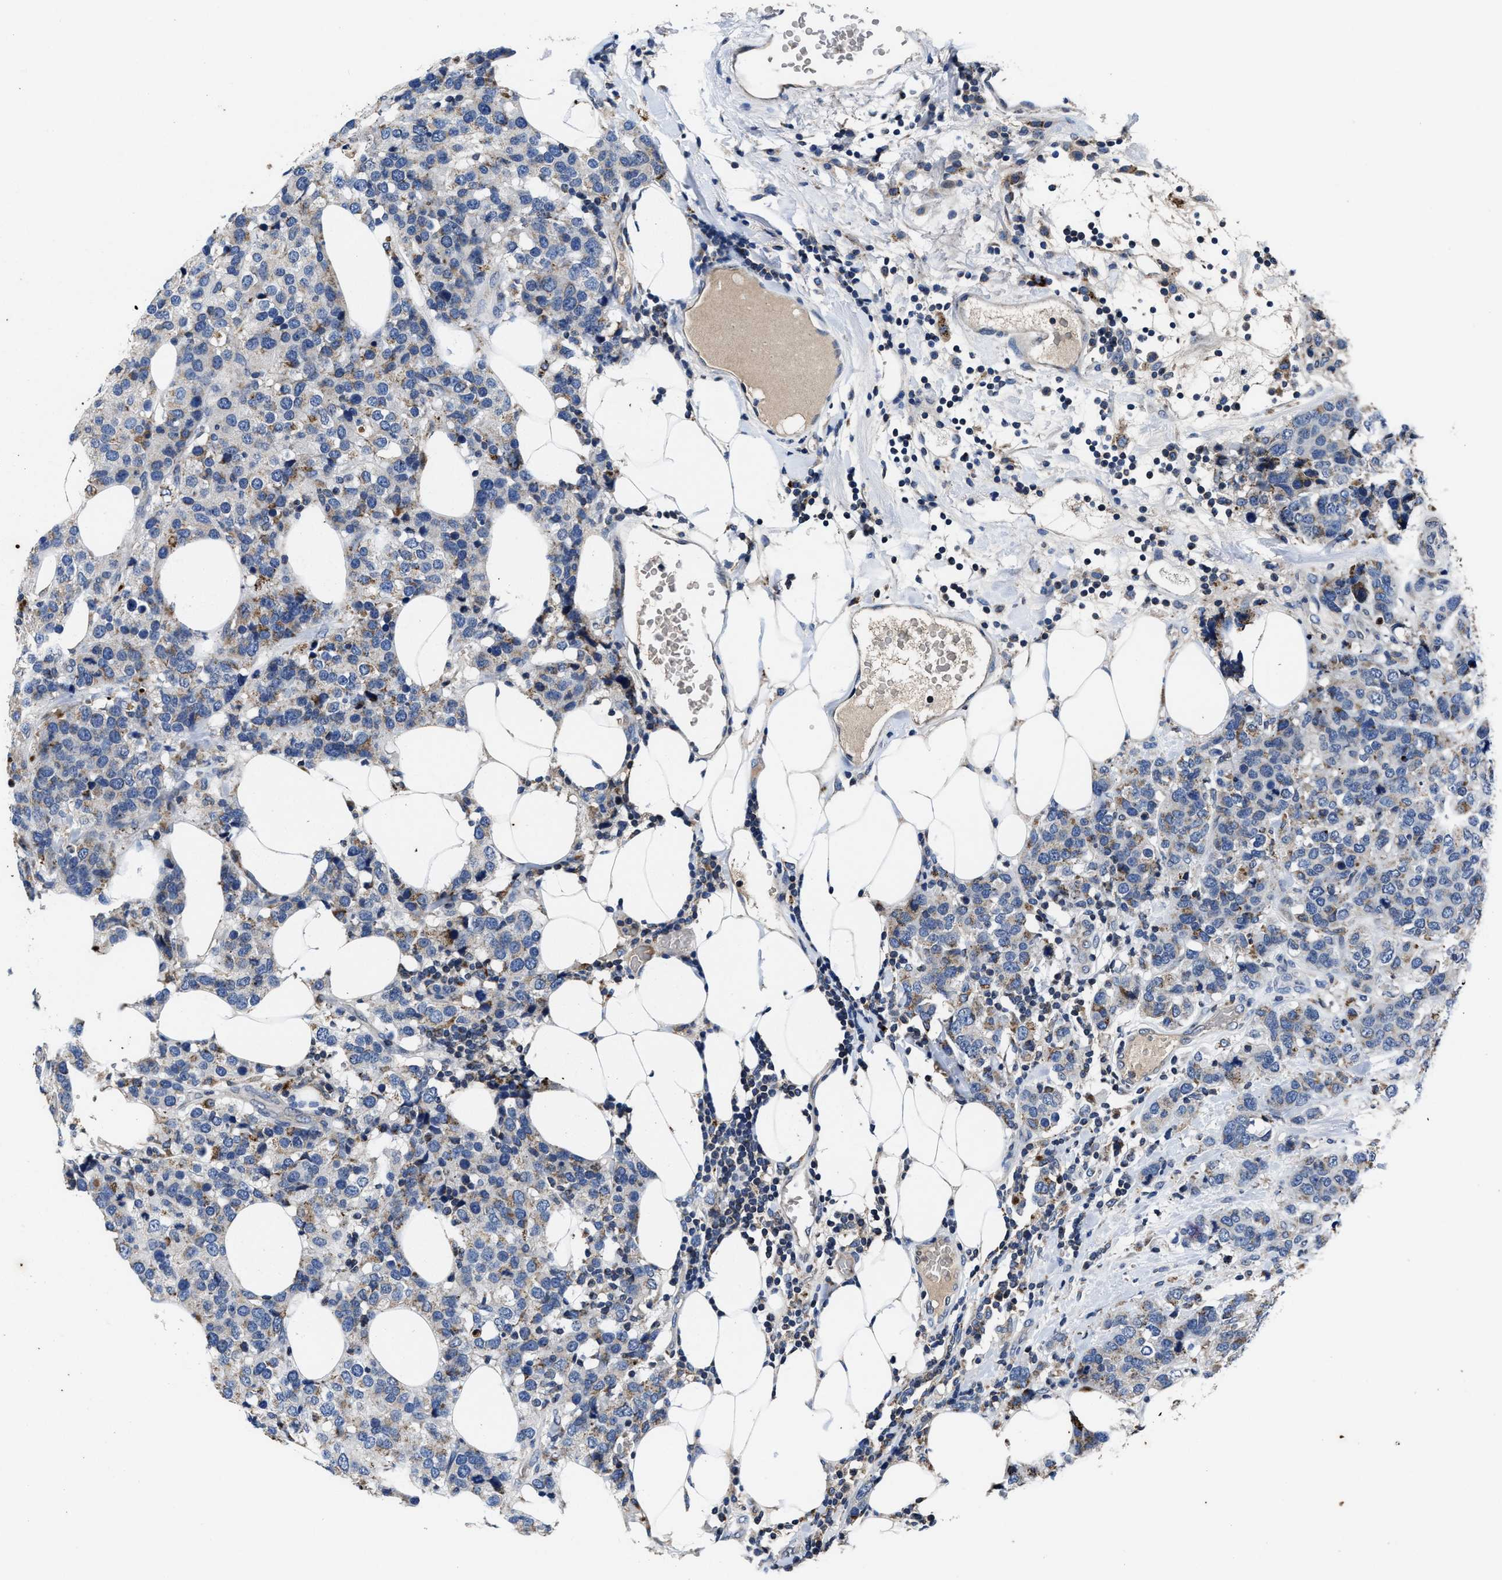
{"staining": {"intensity": "moderate", "quantity": "25%-75%", "location": "cytoplasmic/membranous"}, "tissue": "breast cancer", "cell_type": "Tumor cells", "image_type": "cancer", "snomed": [{"axis": "morphology", "description": "Lobular carcinoma"}, {"axis": "topography", "description": "Breast"}], "caption": "Immunohistochemical staining of breast cancer demonstrates moderate cytoplasmic/membranous protein positivity in approximately 25%-75% of tumor cells. The protein of interest is shown in brown color, while the nuclei are stained blue.", "gene": "CACNA1D", "patient": {"sex": "female", "age": 59}}